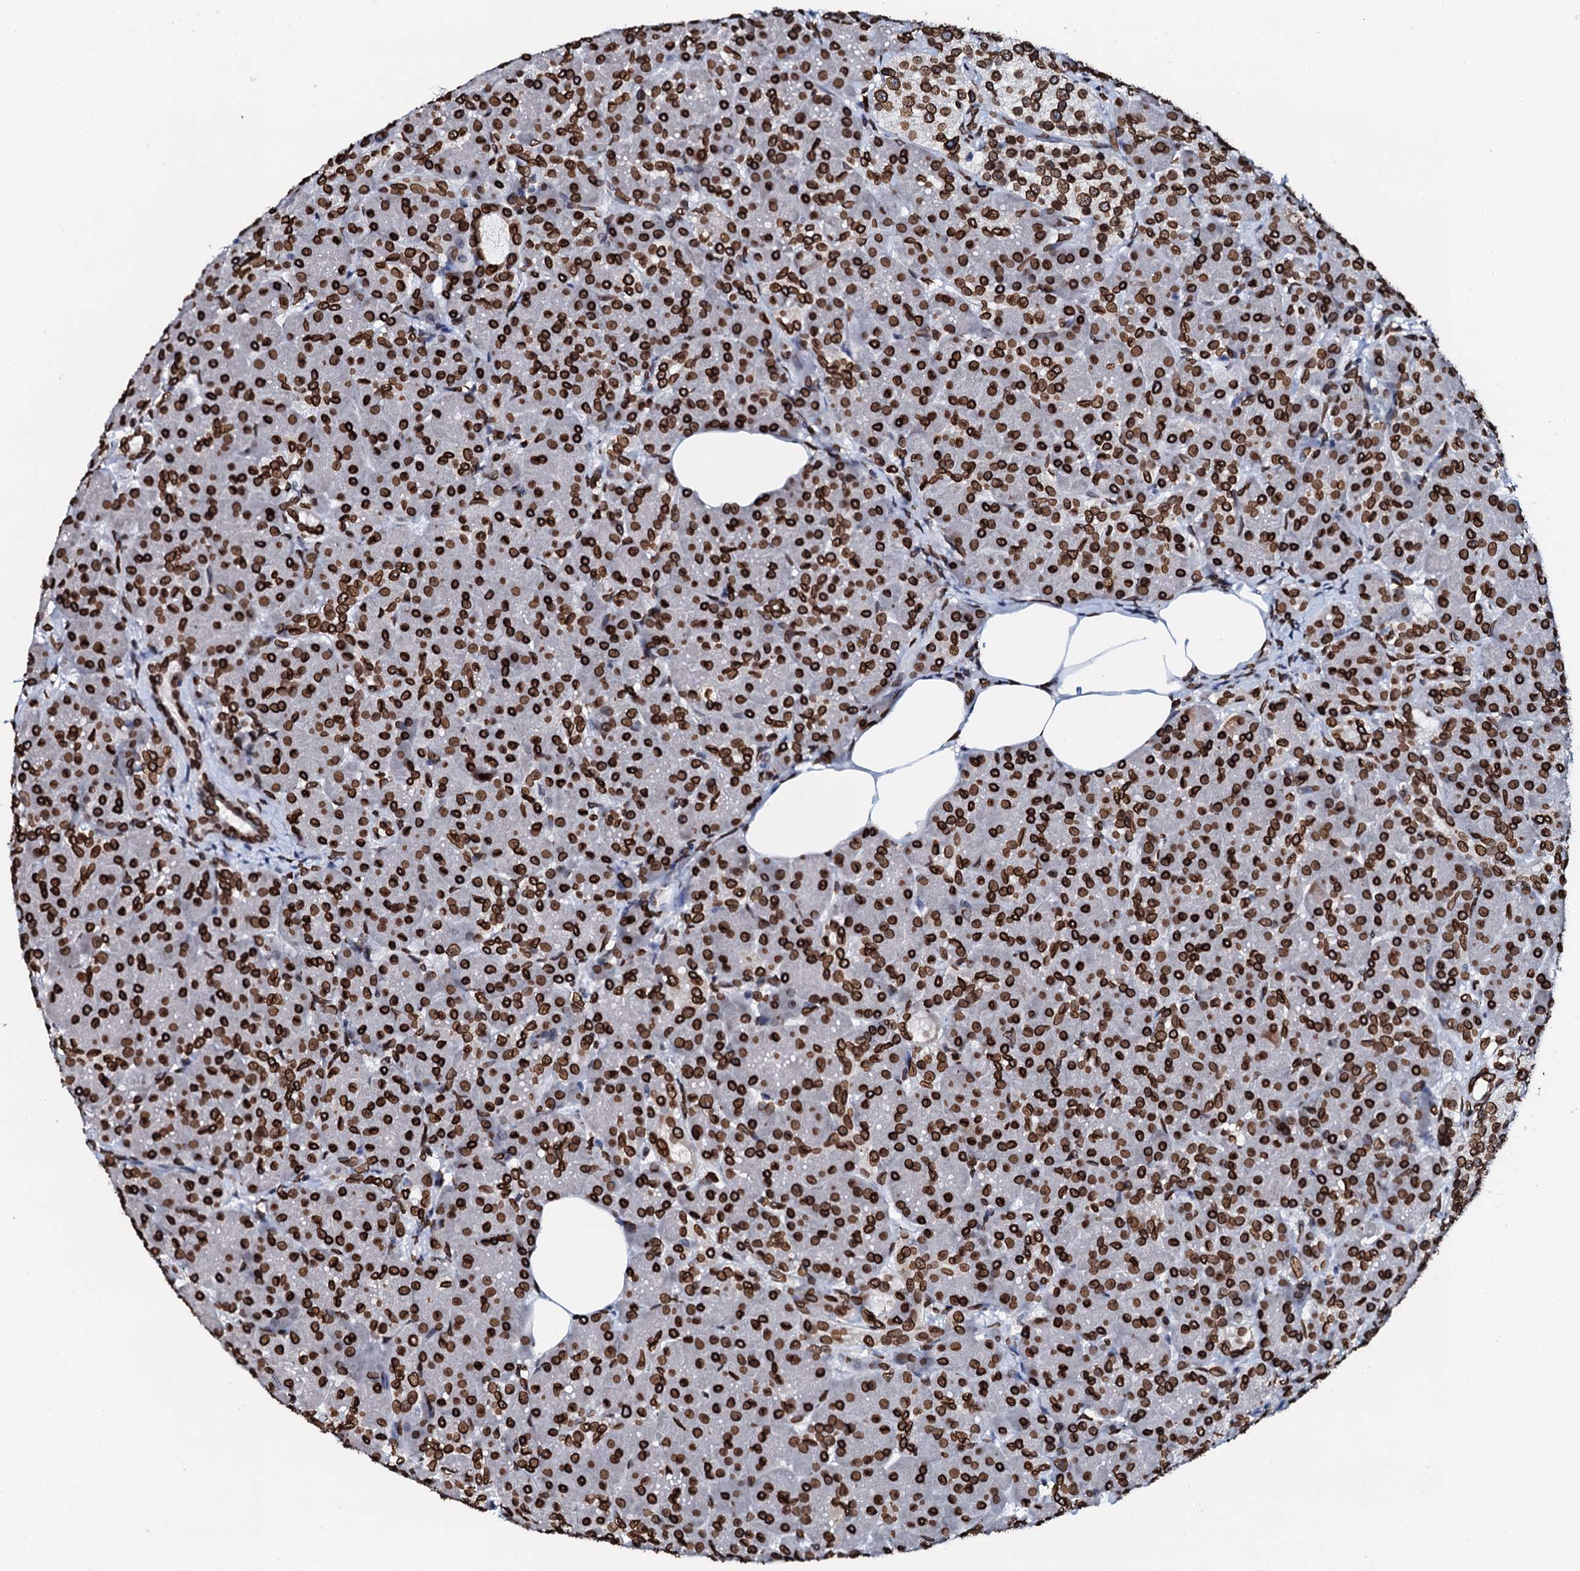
{"staining": {"intensity": "strong", "quantity": ">75%", "location": "nuclear"}, "tissue": "pancreas", "cell_type": "Exocrine glandular cells", "image_type": "normal", "snomed": [{"axis": "morphology", "description": "Normal tissue, NOS"}, {"axis": "topography", "description": "Pancreas"}], "caption": "Exocrine glandular cells show strong nuclear expression in approximately >75% of cells in normal pancreas.", "gene": "KATNAL2", "patient": {"sex": "male", "age": 63}}